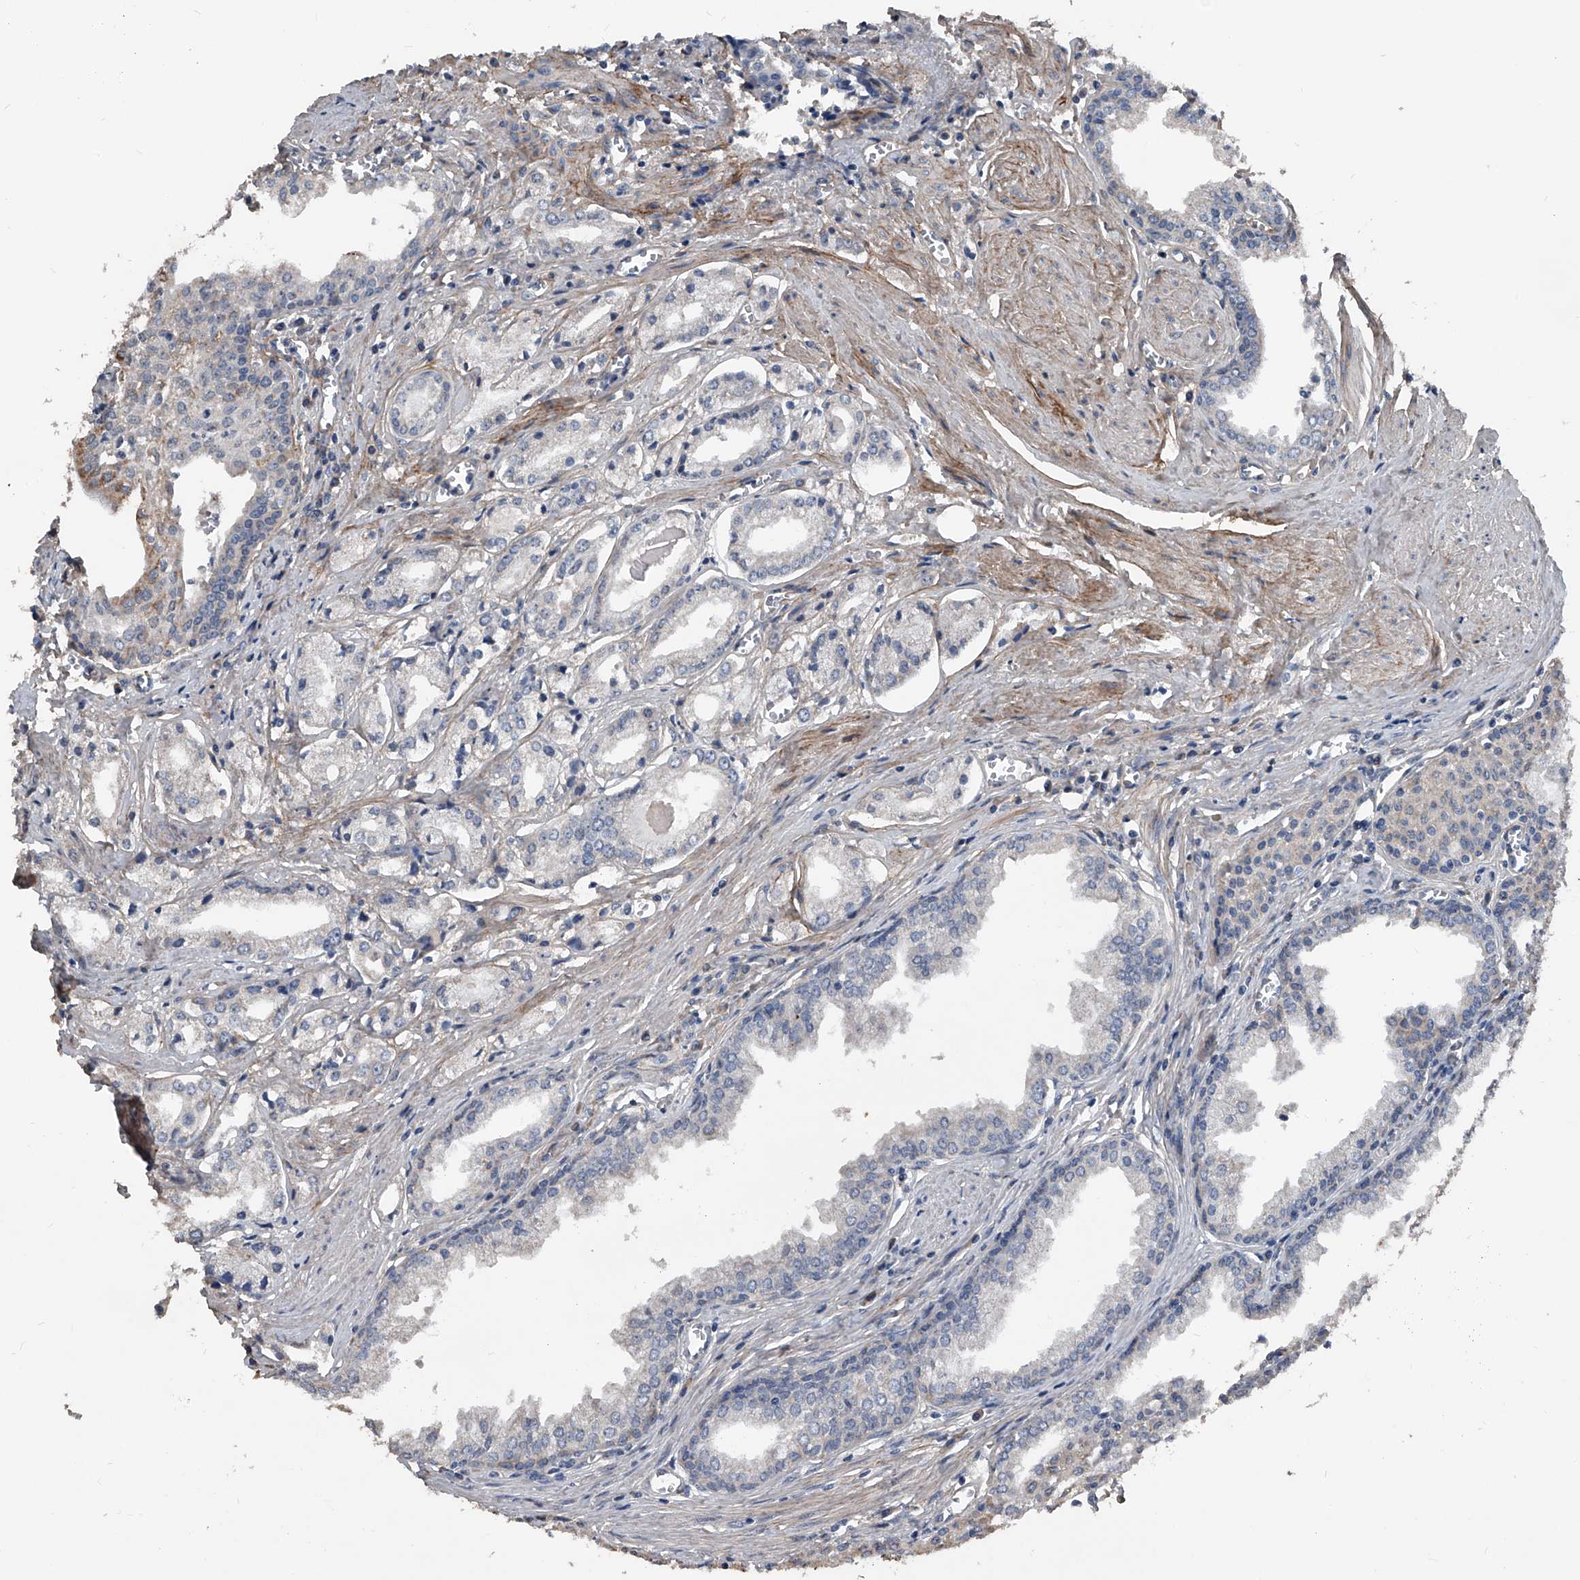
{"staining": {"intensity": "negative", "quantity": "none", "location": "none"}, "tissue": "prostate cancer", "cell_type": "Tumor cells", "image_type": "cancer", "snomed": [{"axis": "morphology", "description": "Adenocarcinoma, Low grade"}, {"axis": "topography", "description": "Prostate"}], "caption": "This micrograph is of prostate cancer (low-grade adenocarcinoma) stained with immunohistochemistry to label a protein in brown with the nuclei are counter-stained blue. There is no expression in tumor cells. (Brightfield microscopy of DAB (3,3'-diaminobenzidine) immunohistochemistry (IHC) at high magnification).", "gene": "PHACTR1", "patient": {"sex": "male", "age": 60}}